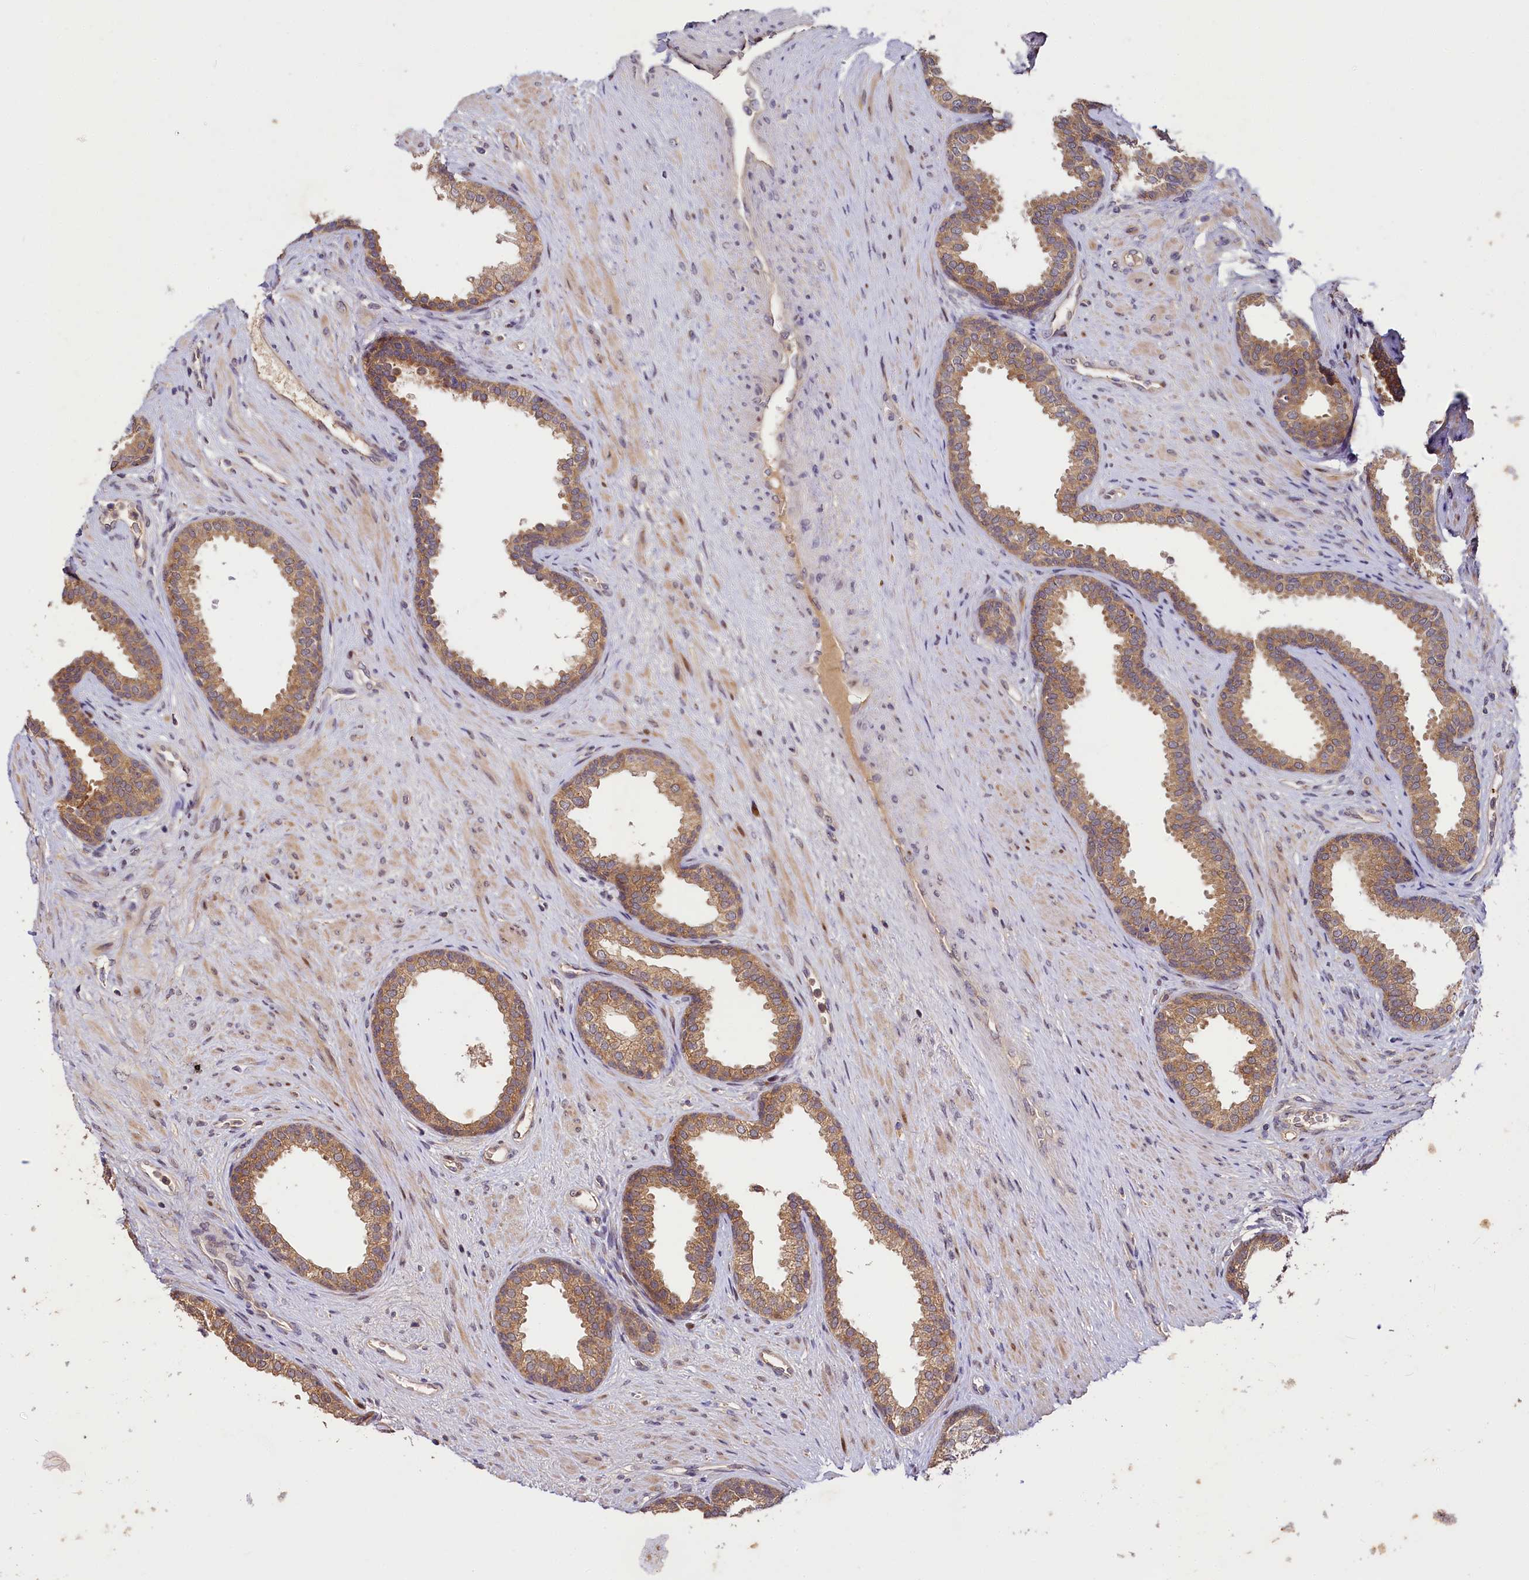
{"staining": {"intensity": "moderate", "quantity": ">75%", "location": "cytoplasmic/membranous"}, "tissue": "prostate", "cell_type": "Glandular cells", "image_type": "normal", "snomed": [{"axis": "morphology", "description": "Normal tissue, NOS"}, {"axis": "topography", "description": "Prostate"}], "caption": "A micrograph of human prostate stained for a protein exhibits moderate cytoplasmic/membranous brown staining in glandular cells.", "gene": "TMEM39A", "patient": {"sex": "male", "age": 76}}